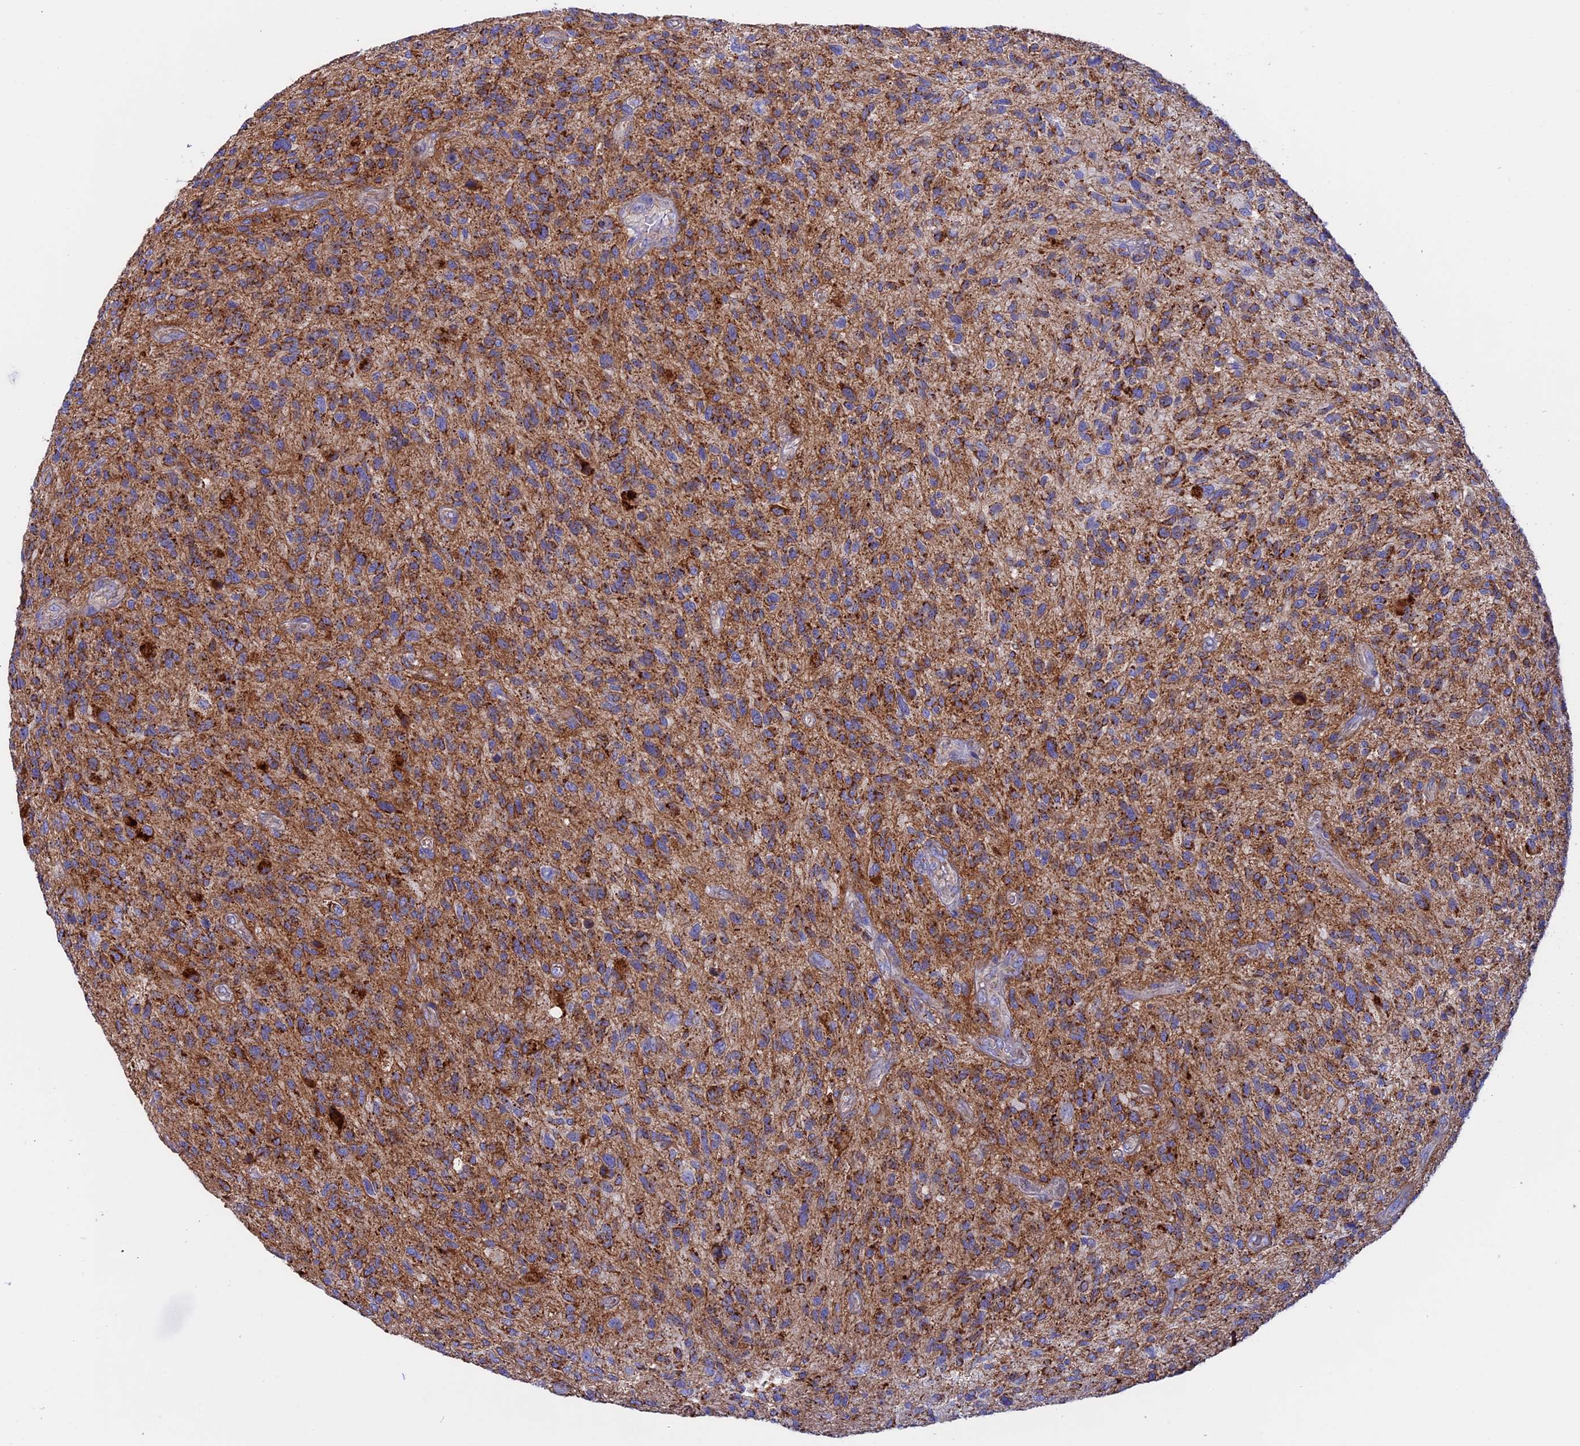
{"staining": {"intensity": "moderate", "quantity": ">75%", "location": "cytoplasmic/membranous"}, "tissue": "glioma", "cell_type": "Tumor cells", "image_type": "cancer", "snomed": [{"axis": "morphology", "description": "Glioma, malignant, High grade"}, {"axis": "topography", "description": "Brain"}], "caption": "Malignant glioma (high-grade) stained with a brown dye shows moderate cytoplasmic/membranous positive positivity in about >75% of tumor cells.", "gene": "GCDH", "patient": {"sex": "male", "age": 47}}